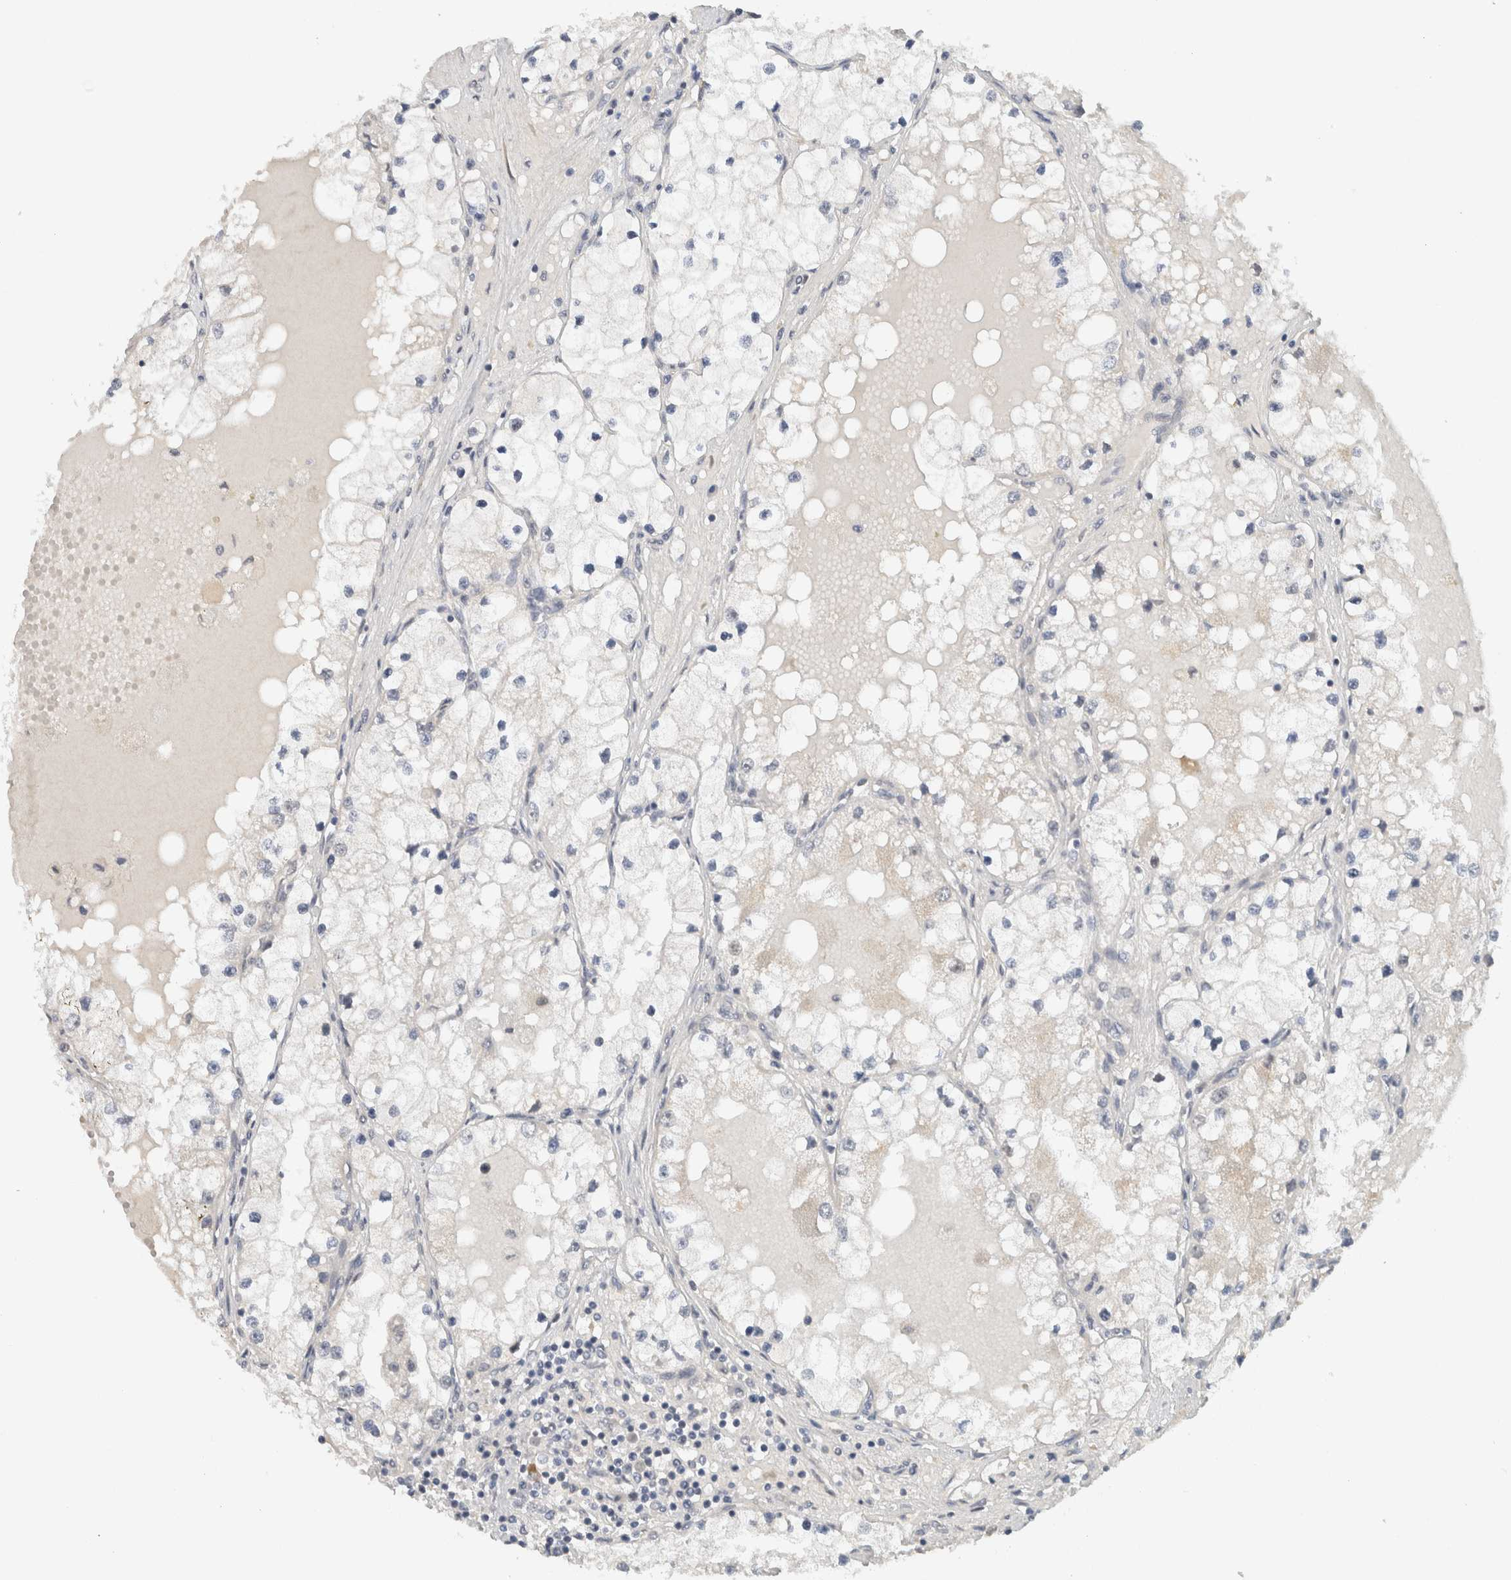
{"staining": {"intensity": "negative", "quantity": "none", "location": "none"}, "tissue": "renal cancer", "cell_type": "Tumor cells", "image_type": "cancer", "snomed": [{"axis": "morphology", "description": "Adenocarcinoma, NOS"}, {"axis": "topography", "description": "Kidney"}], "caption": "High magnification brightfield microscopy of adenocarcinoma (renal) stained with DAB (brown) and counterstained with hematoxylin (blue): tumor cells show no significant expression.", "gene": "DDX42", "patient": {"sex": "male", "age": 68}}